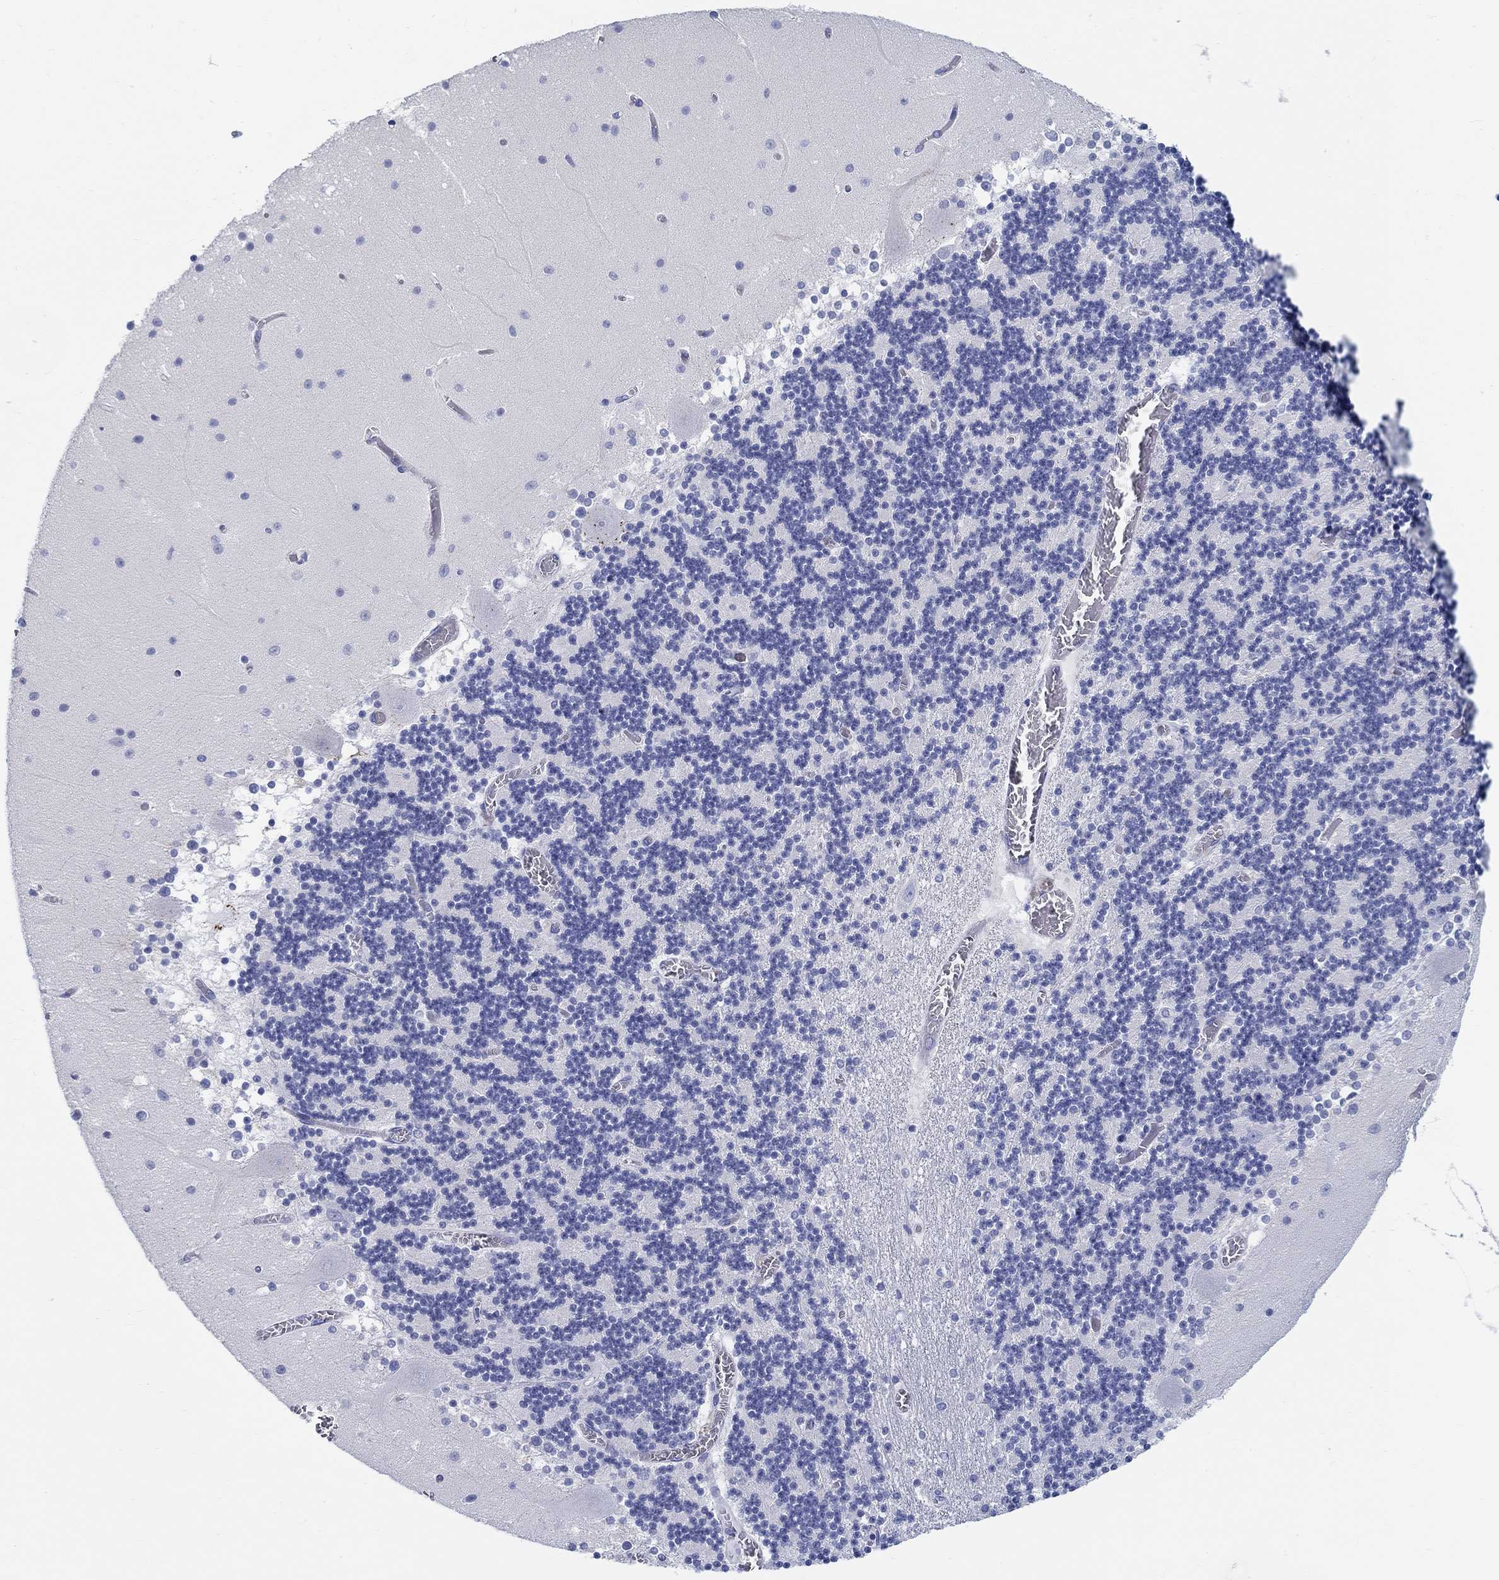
{"staining": {"intensity": "negative", "quantity": "none", "location": "none"}, "tissue": "cerebellum", "cell_type": "Cells in granular layer", "image_type": "normal", "snomed": [{"axis": "morphology", "description": "Normal tissue, NOS"}, {"axis": "topography", "description": "Cerebellum"}], "caption": "Immunohistochemical staining of benign human cerebellum displays no significant staining in cells in granular layer.", "gene": "RD3L", "patient": {"sex": "female", "age": 28}}